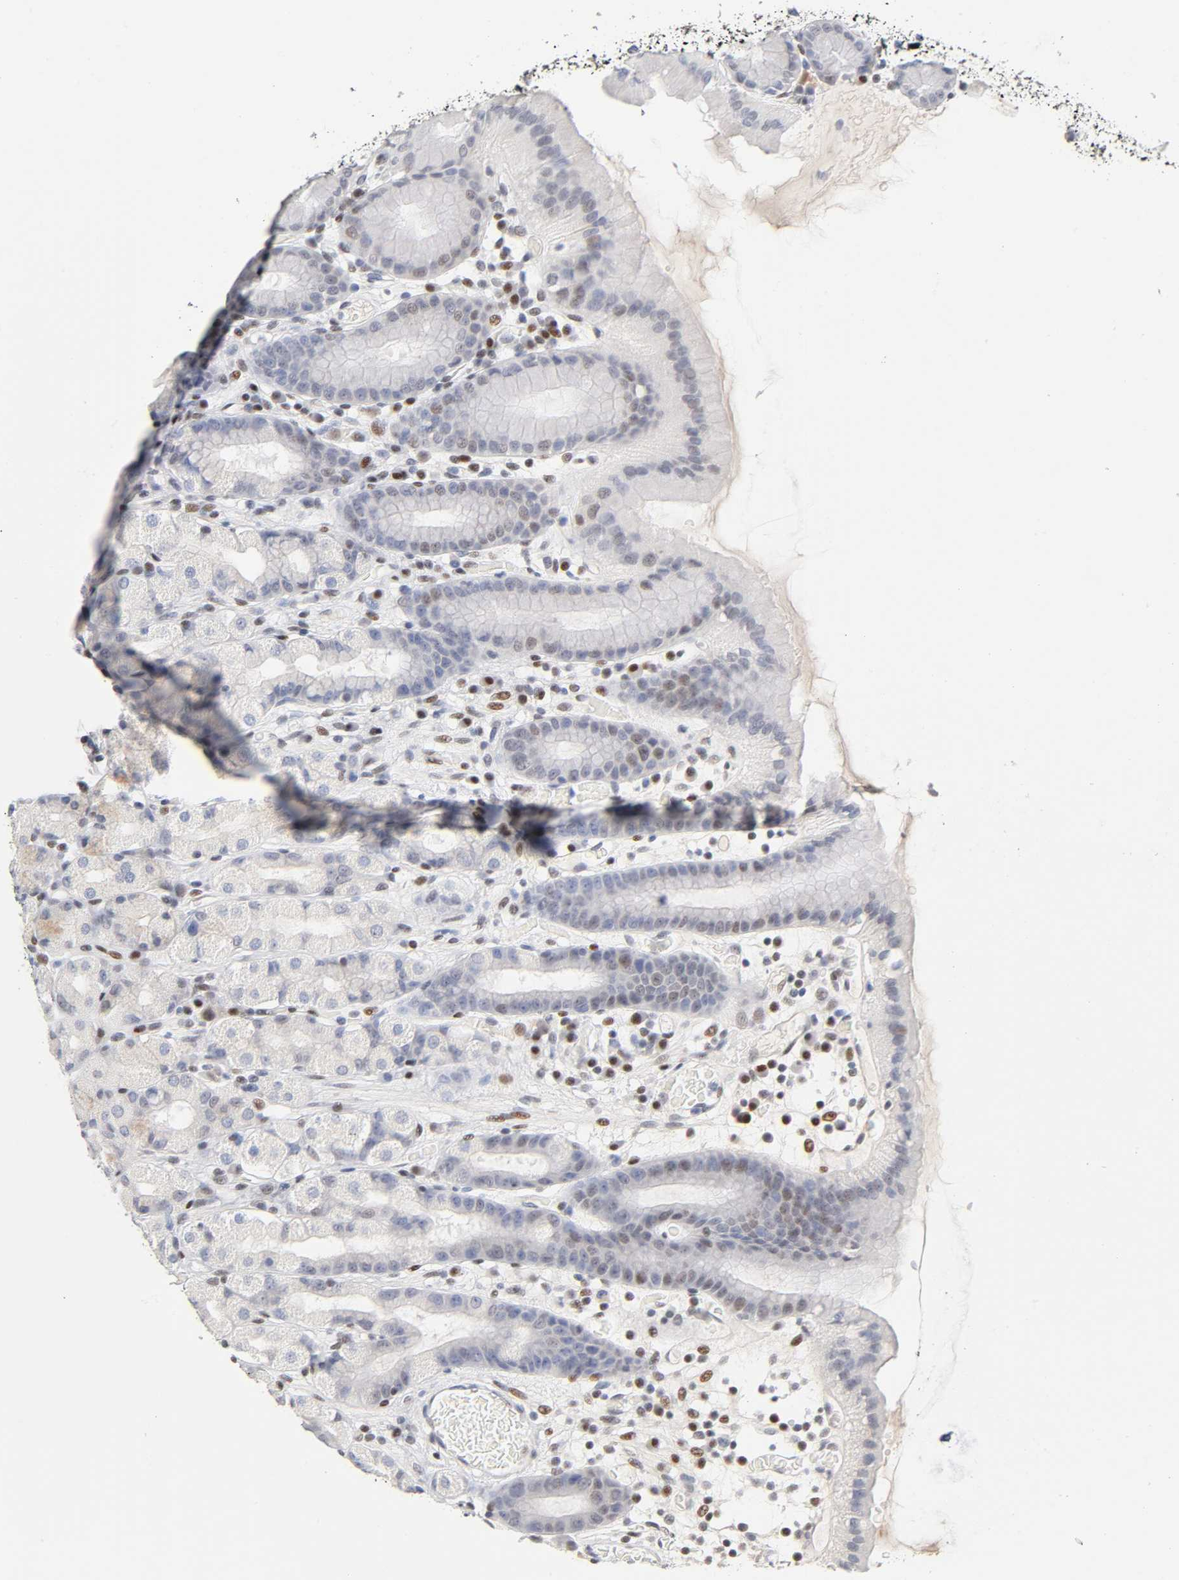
{"staining": {"intensity": "weak", "quantity": "25%-75%", "location": "cytoplasmic/membranous"}, "tissue": "stomach", "cell_type": "Glandular cells", "image_type": "normal", "snomed": [{"axis": "morphology", "description": "Normal tissue, NOS"}, {"axis": "topography", "description": "Stomach, upper"}], "caption": "Immunohistochemical staining of normal human stomach reveals weak cytoplasmic/membranous protein expression in about 25%-75% of glandular cells. The protein is stained brown, and the nuclei are stained in blue (DAB IHC with brightfield microscopy, high magnification).", "gene": "SP3", "patient": {"sex": "male", "age": 68}}